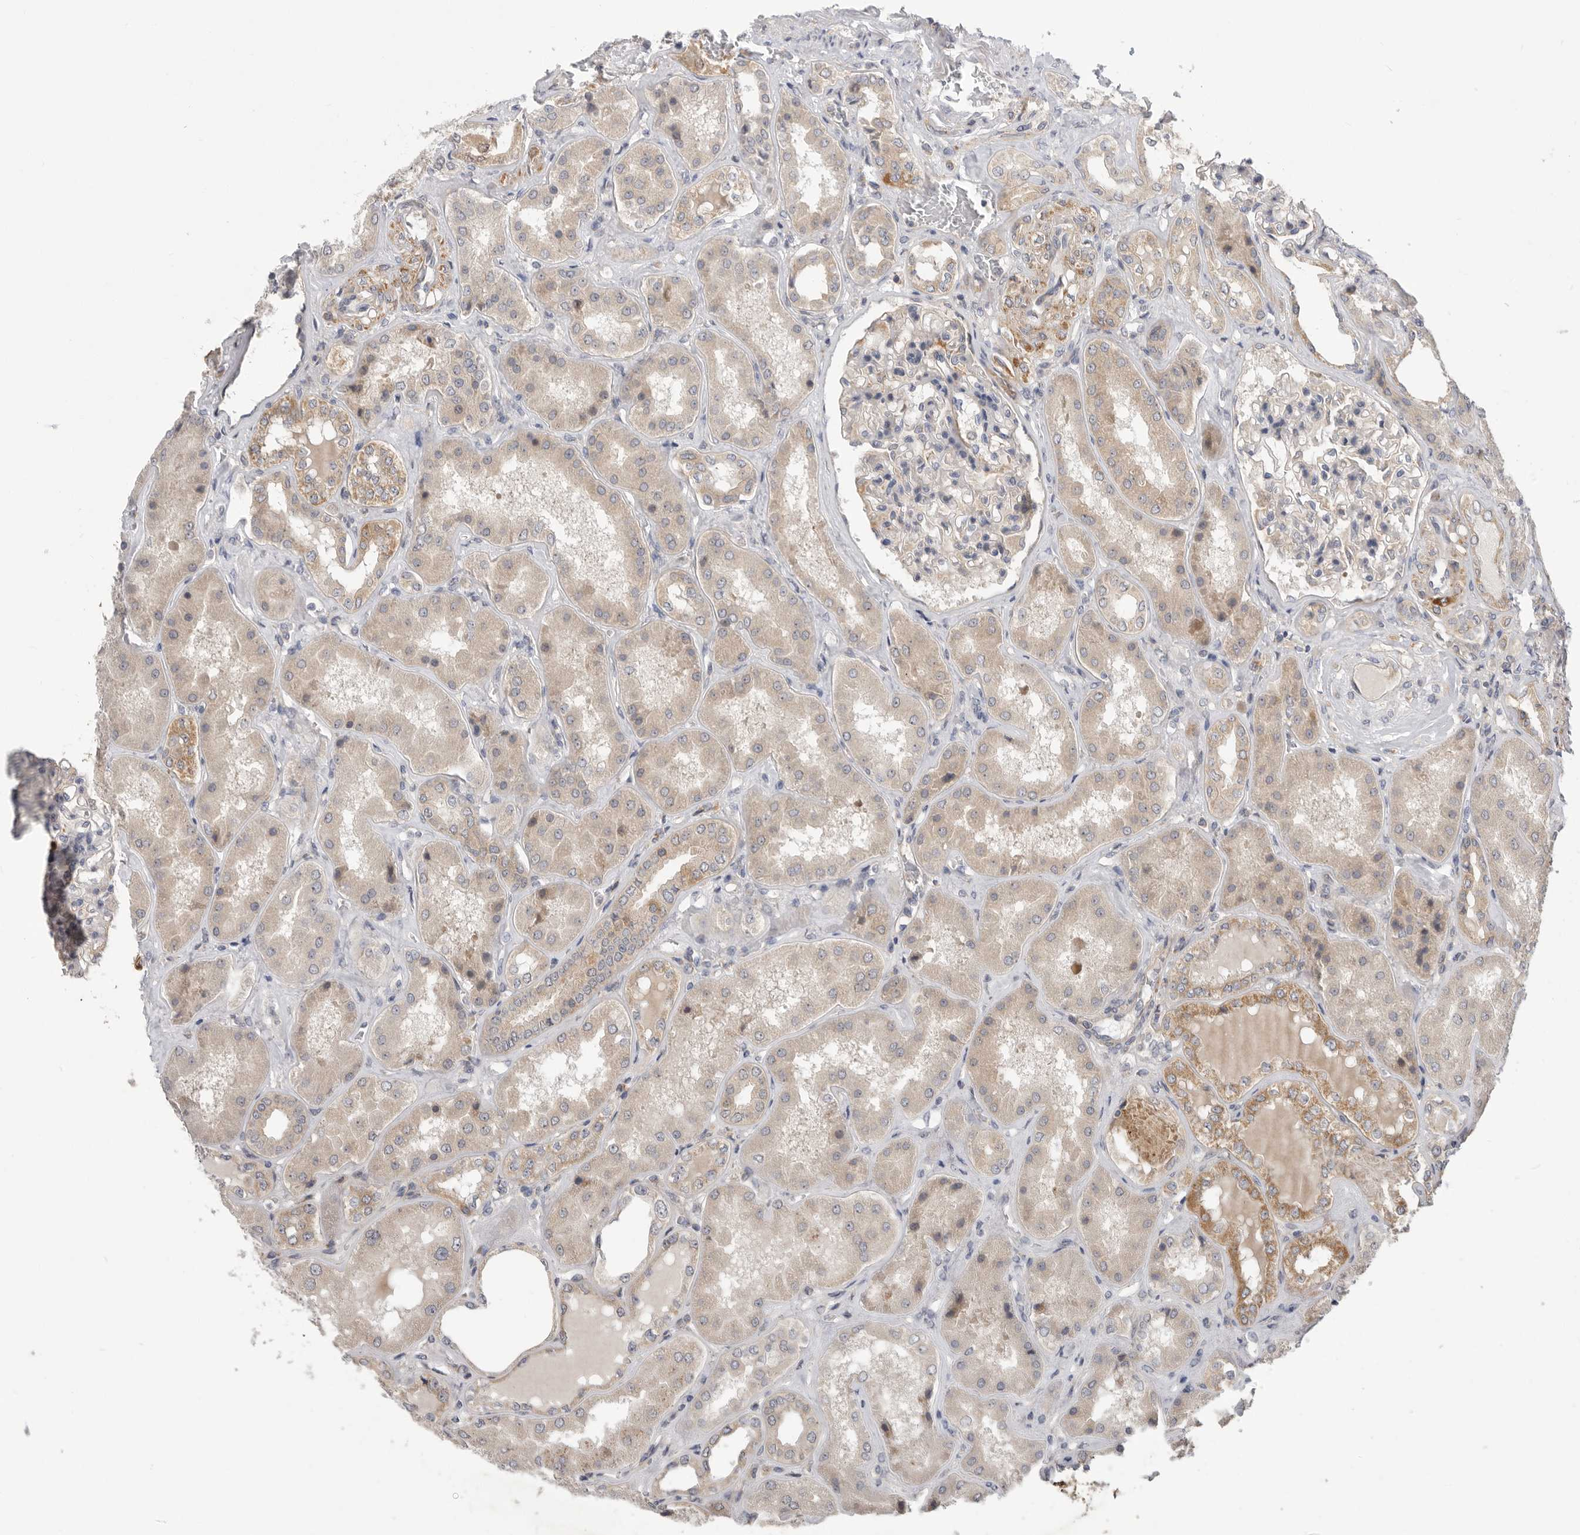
{"staining": {"intensity": "negative", "quantity": "none", "location": "none"}, "tissue": "kidney", "cell_type": "Cells in glomeruli", "image_type": "normal", "snomed": [{"axis": "morphology", "description": "Normal tissue, NOS"}, {"axis": "topography", "description": "Kidney"}], "caption": "Immunohistochemical staining of benign kidney demonstrates no significant positivity in cells in glomeruli.", "gene": "MTFR1L", "patient": {"sex": "female", "age": 56}}